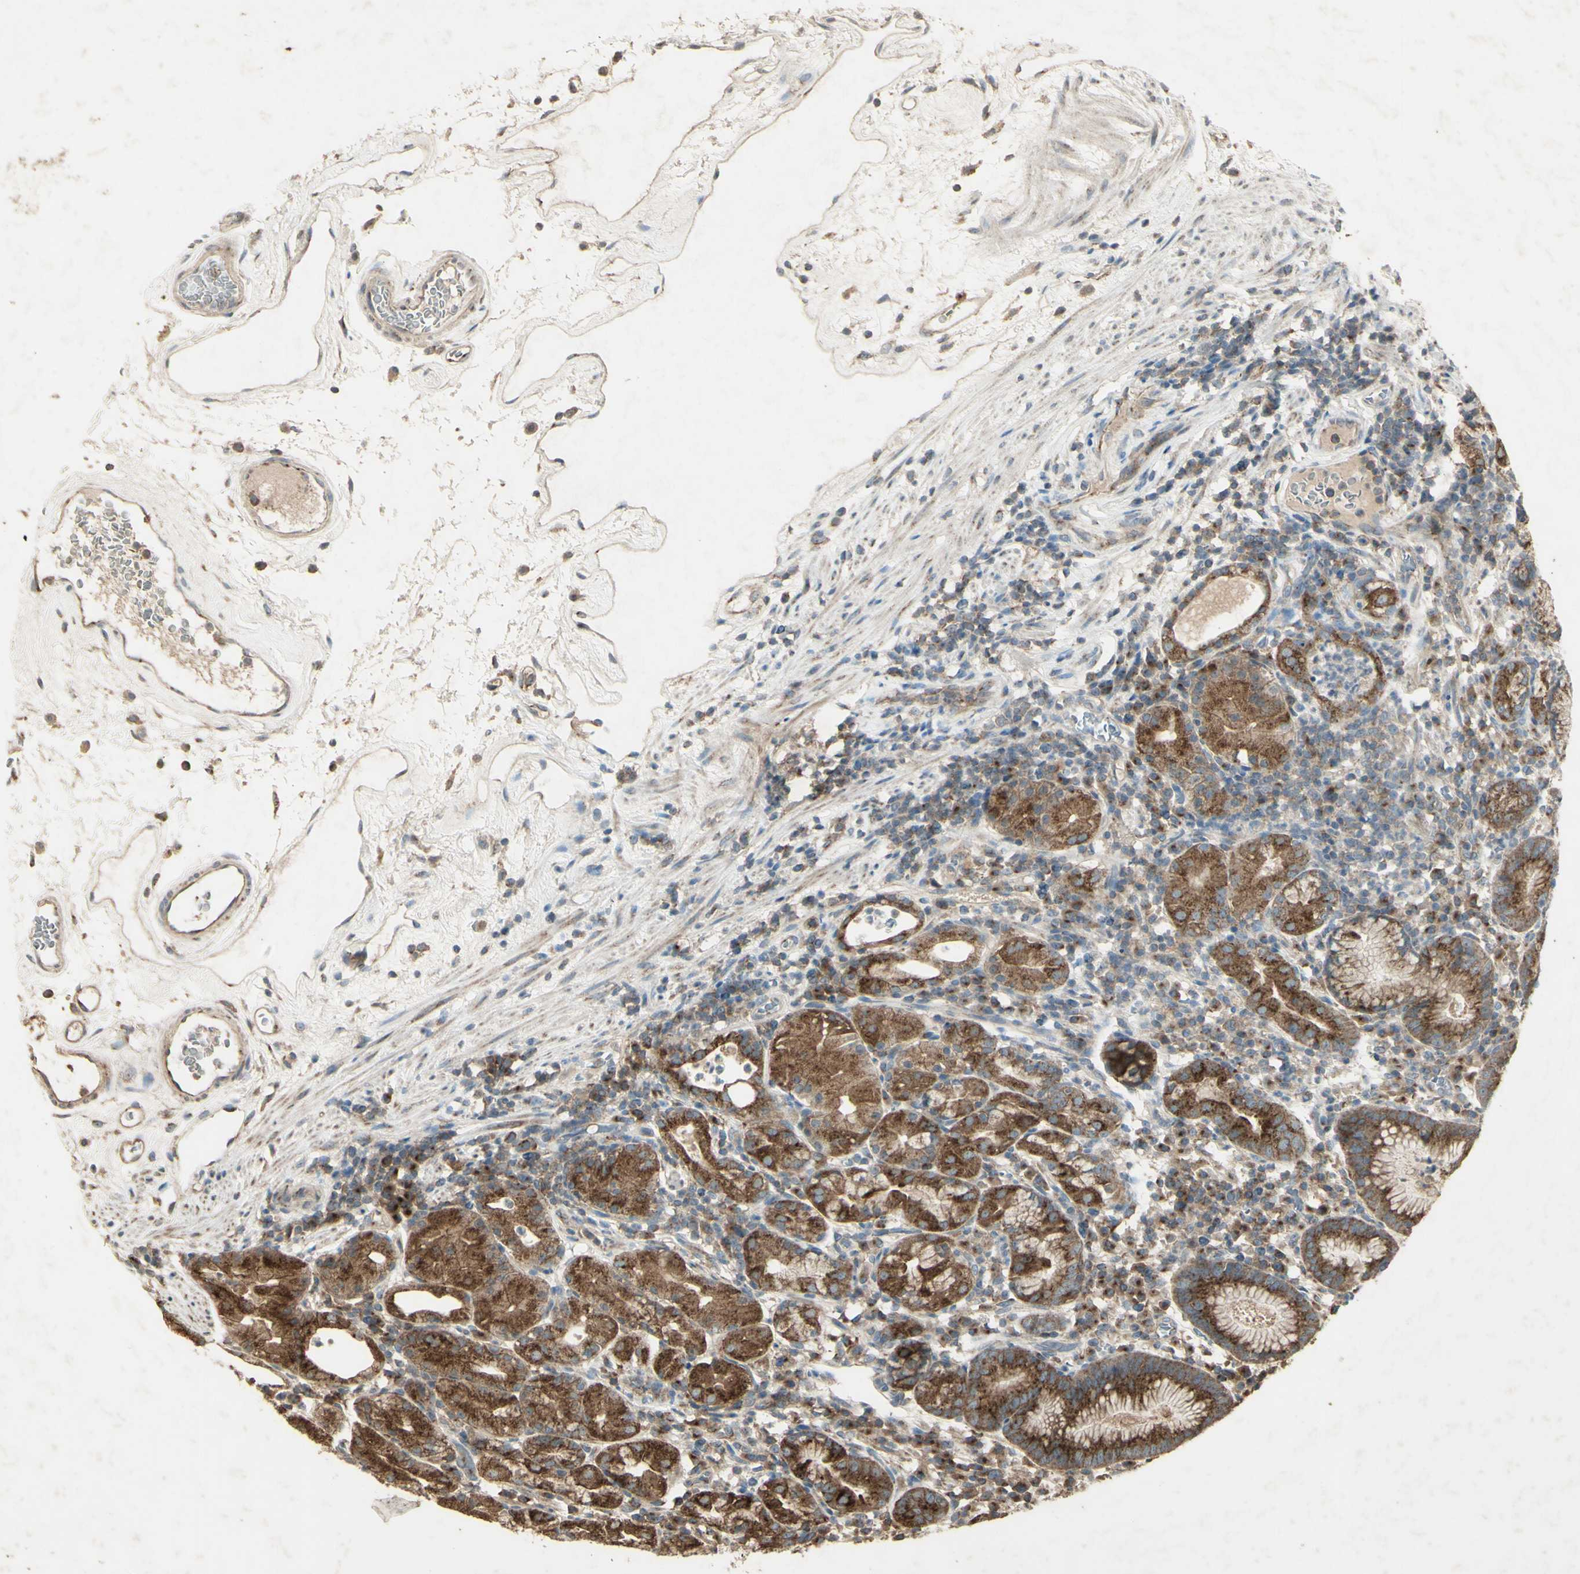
{"staining": {"intensity": "strong", "quantity": ">75%", "location": "cytoplasmic/membranous"}, "tissue": "stomach", "cell_type": "Glandular cells", "image_type": "normal", "snomed": [{"axis": "morphology", "description": "Normal tissue, NOS"}, {"axis": "topography", "description": "Stomach"}, {"axis": "topography", "description": "Stomach, lower"}], "caption": "IHC (DAB) staining of unremarkable human stomach shows strong cytoplasmic/membranous protein expression in about >75% of glandular cells.", "gene": "AP1G1", "patient": {"sex": "female", "age": 75}}